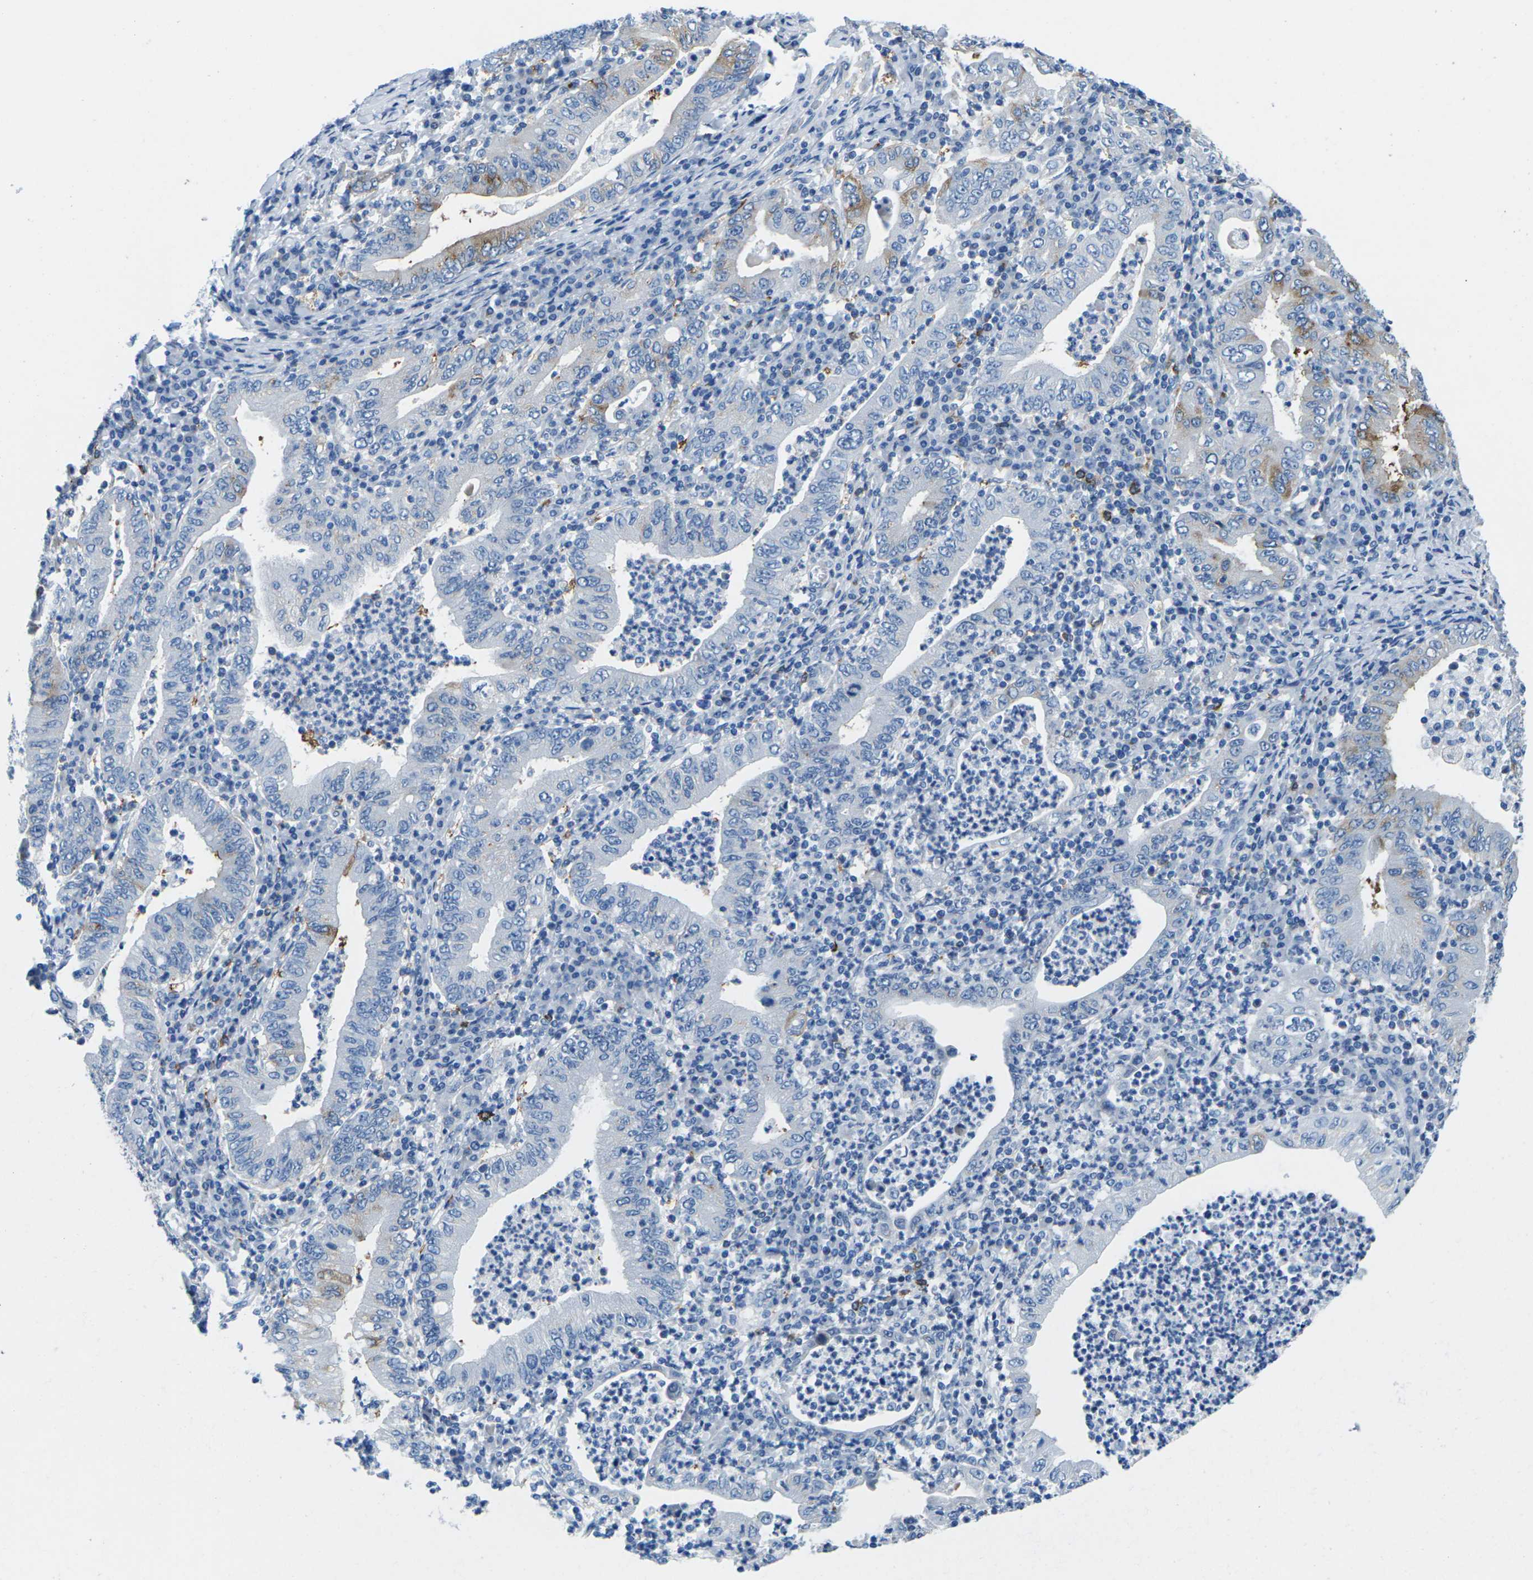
{"staining": {"intensity": "moderate", "quantity": "<25%", "location": "cytoplasmic/membranous"}, "tissue": "stomach cancer", "cell_type": "Tumor cells", "image_type": "cancer", "snomed": [{"axis": "morphology", "description": "Normal tissue, NOS"}, {"axis": "morphology", "description": "Adenocarcinoma, NOS"}, {"axis": "topography", "description": "Esophagus"}, {"axis": "topography", "description": "Stomach, upper"}, {"axis": "topography", "description": "Peripheral nerve tissue"}], "caption": "Protein staining by IHC exhibits moderate cytoplasmic/membranous staining in about <25% of tumor cells in stomach adenocarcinoma.", "gene": "SYNGR2", "patient": {"sex": "male", "age": 62}}